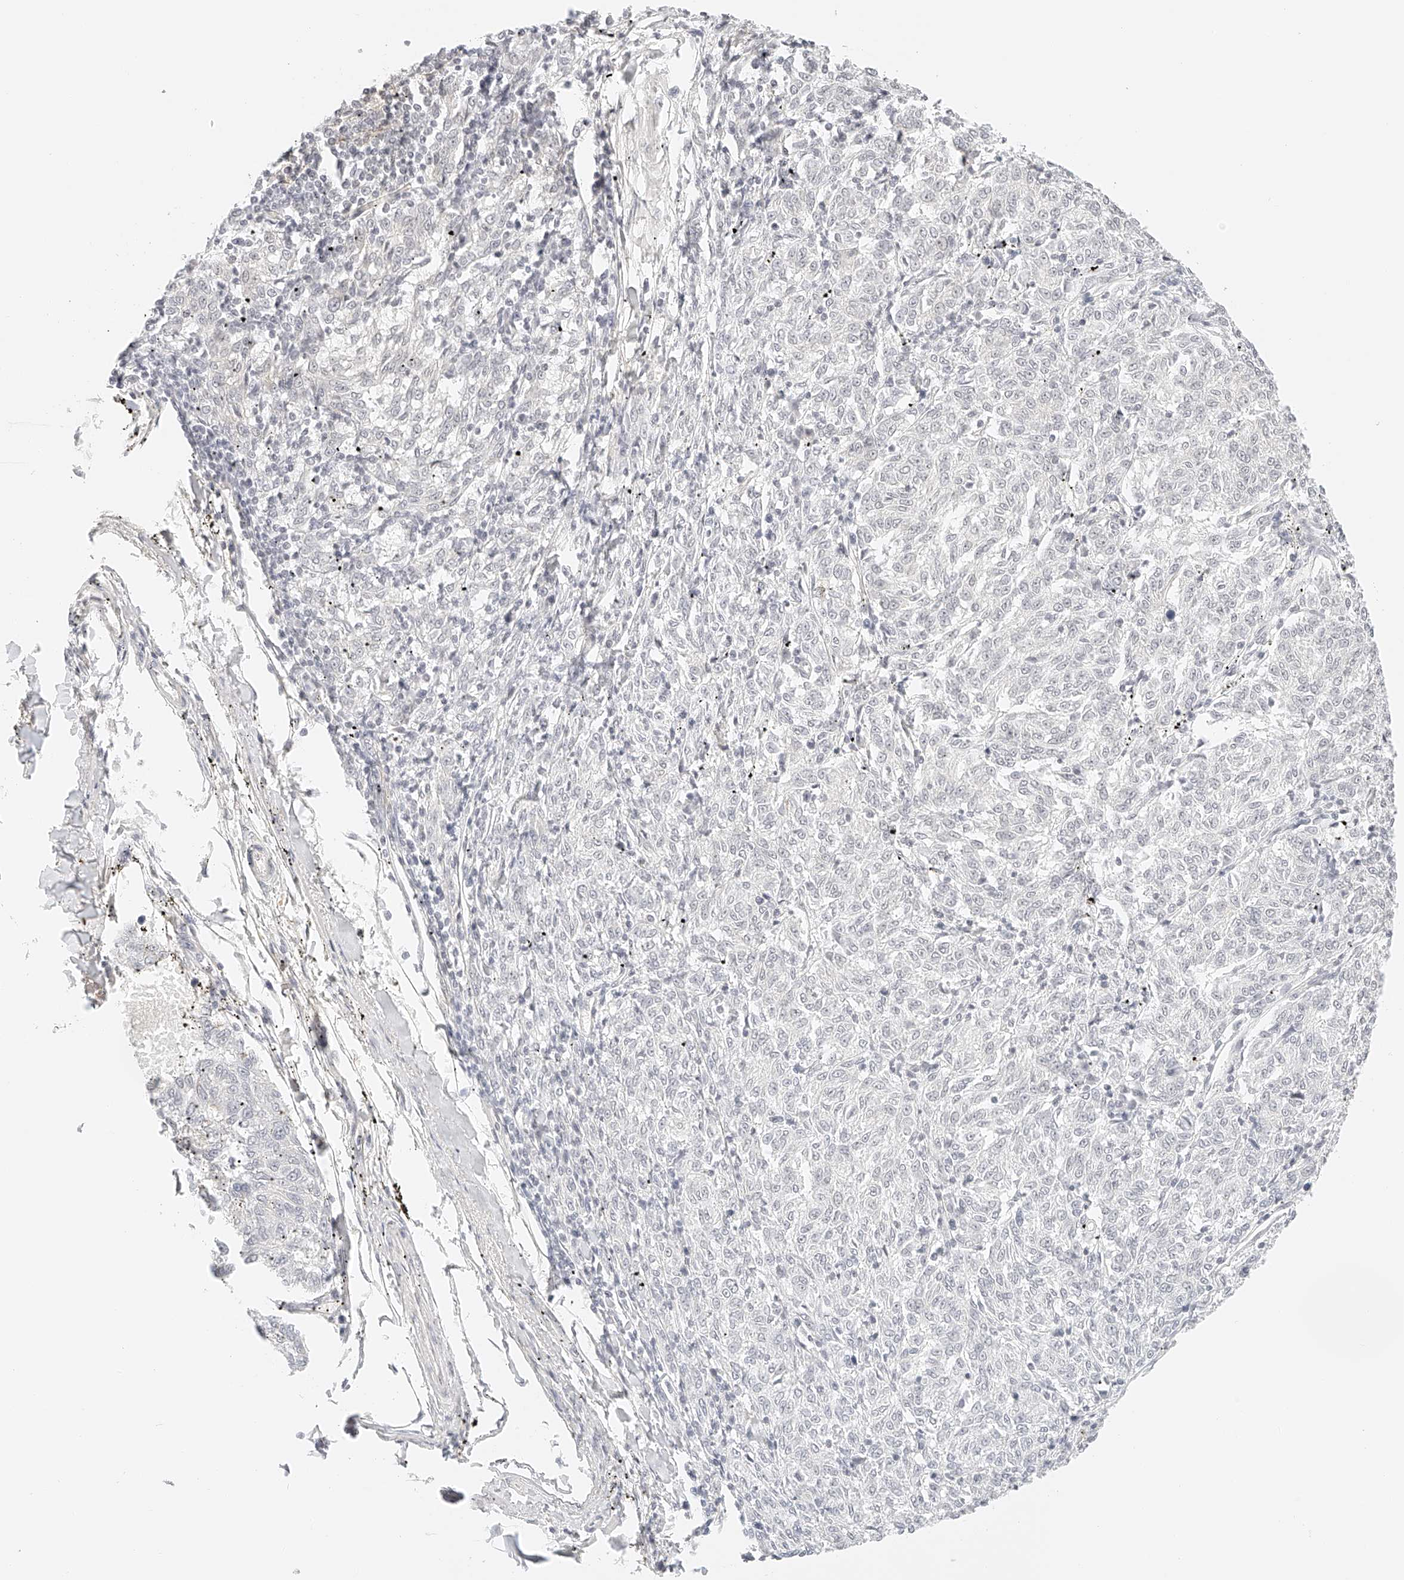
{"staining": {"intensity": "negative", "quantity": "none", "location": "none"}, "tissue": "melanoma", "cell_type": "Tumor cells", "image_type": "cancer", "snomed": [{"axis": "morphology", "description": "Malignant melanoma, NOS"}, {"axis": "topography", "description": "Skin"}], "caption": "This is an IHC image of human melanoma. There is no positivity in tumor cells.", "gene": "ZFP69", "patient": {"sex": "female", "age": 72}}